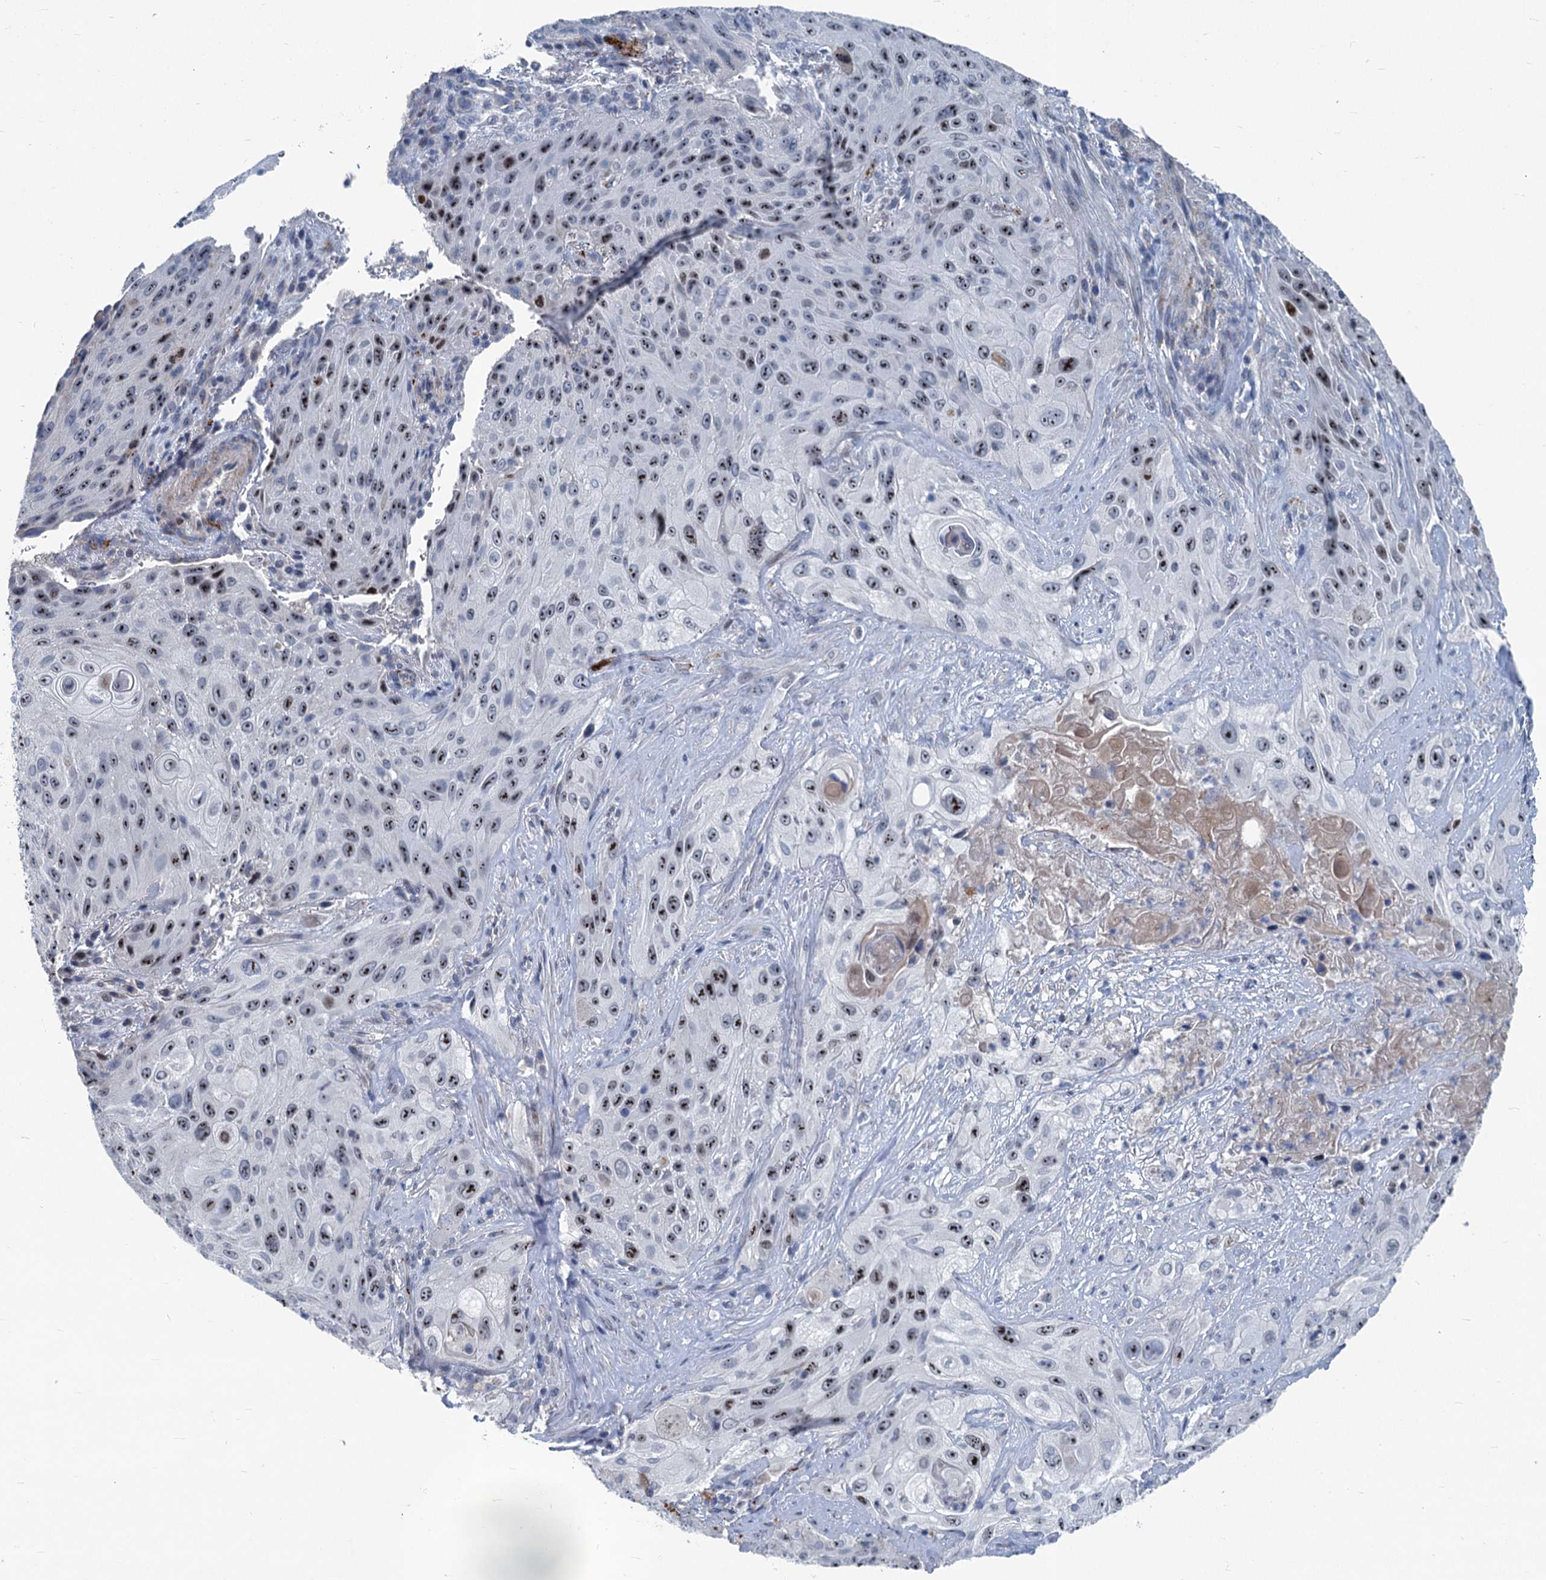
{"staining": {"intensity": "strong", "quantity": "25%-75%", "location": "nuclear"}, "tissue": "cervical cancer", "cell_type": "Tumor cells", "image_type": "cancer", "snomed": [{"axis": "morphology", "description": "Squamous cell carcinoma, NOS"}, {"axis": "topography", "description": "Cervix"}], "caption": "Strong nuclear expression for a protein is identified in about 25%-75% of tumor cells of cervical cancer using immunohistochemistry.", "gene": "ASXL3", "patient": {"sex": "female", "age": 42}}